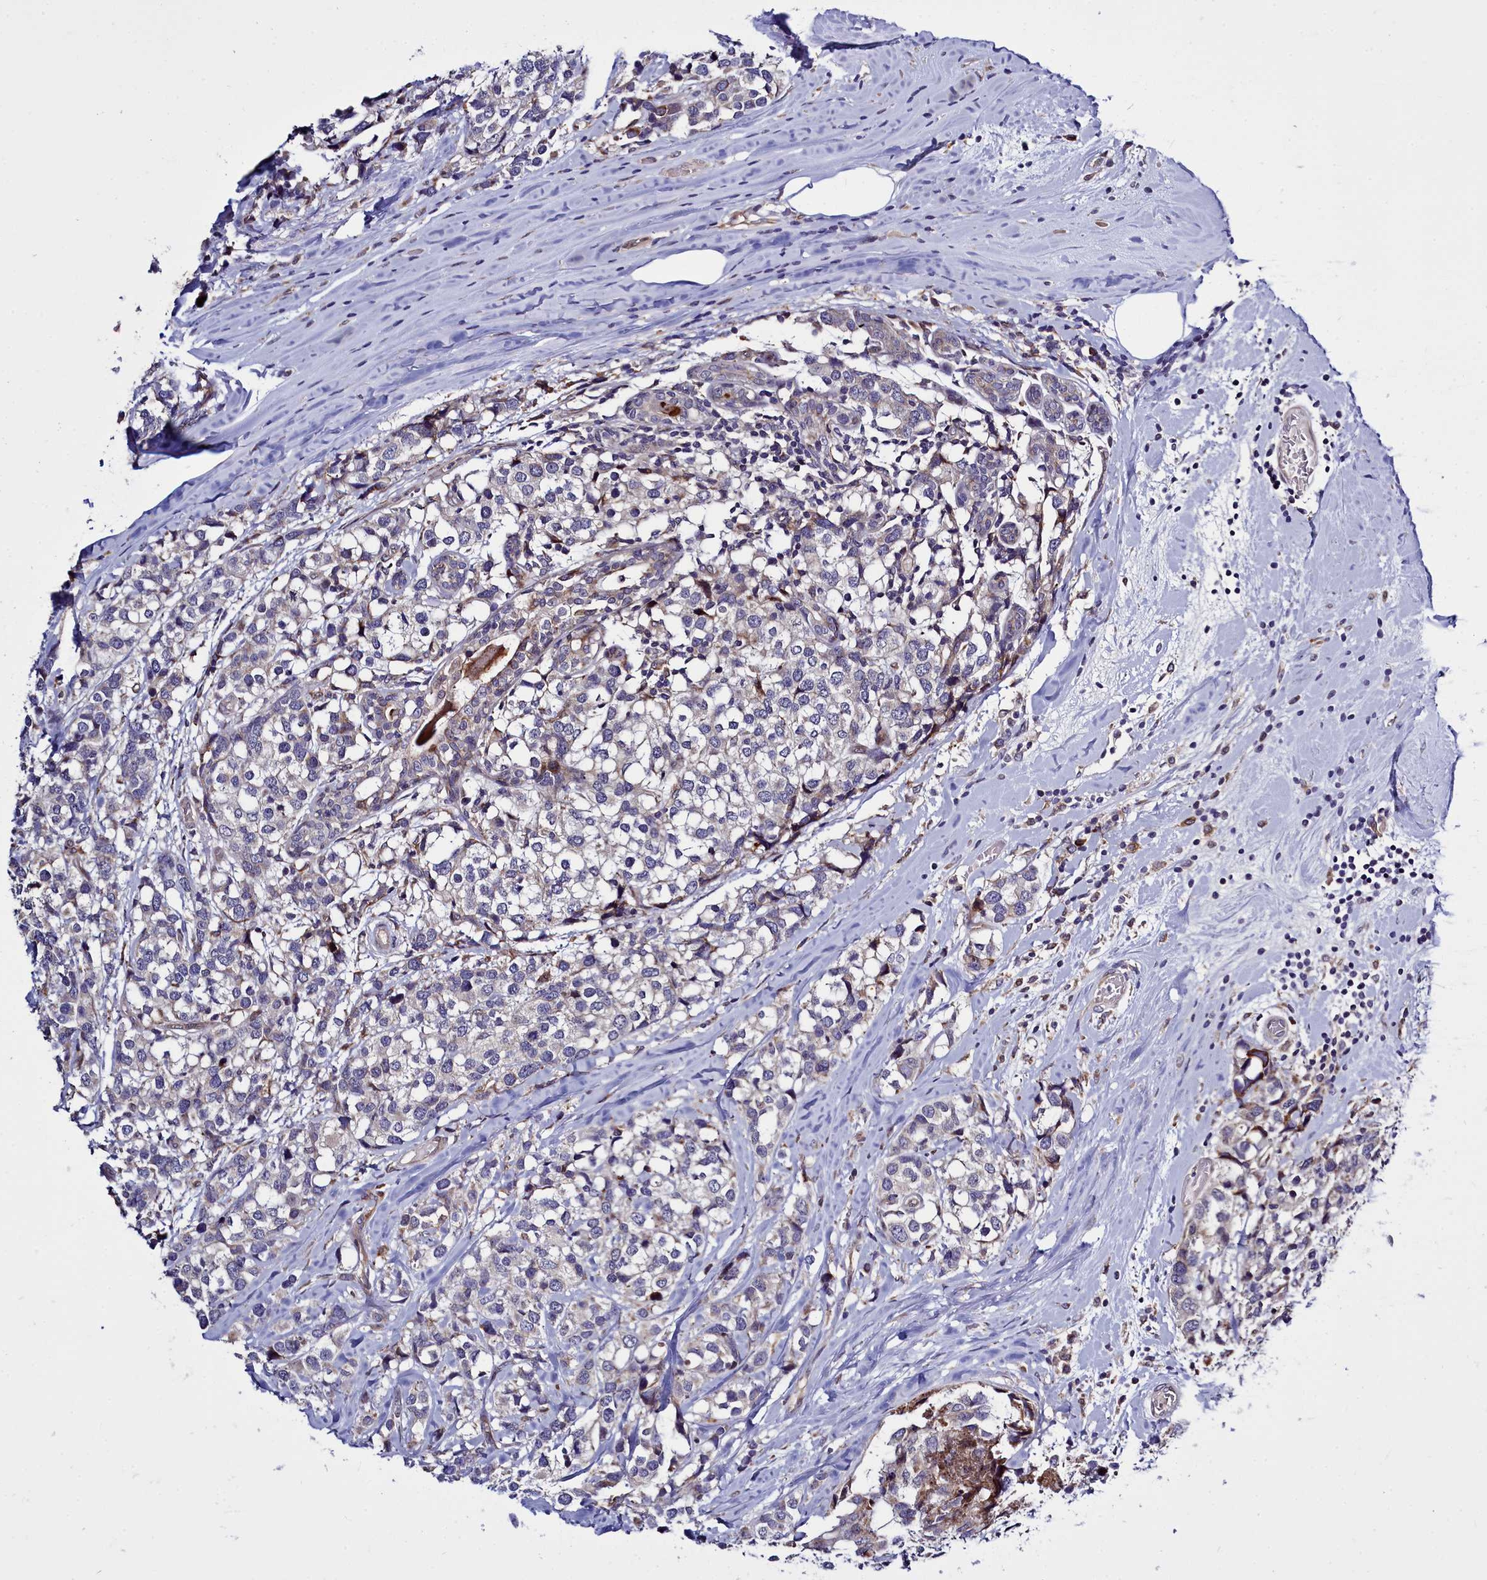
{"staining": {"intensity": "negative", "quantity": "none", "location": "none"}, "tissue": "breast cancer", "cell_type": "Tumor cells", "image_type": "cancer", "snomed": [{"axis": "morphology", "description": "Lobular carcinoma"}, {"axis": "topography", "description": "Breast"}], "caption": "Human breast cancer stained for a protein using IHC shows no expression in tumor cells.", "gene": "RAPGEF4", "patient": {"sex": "female", "age": 59}}